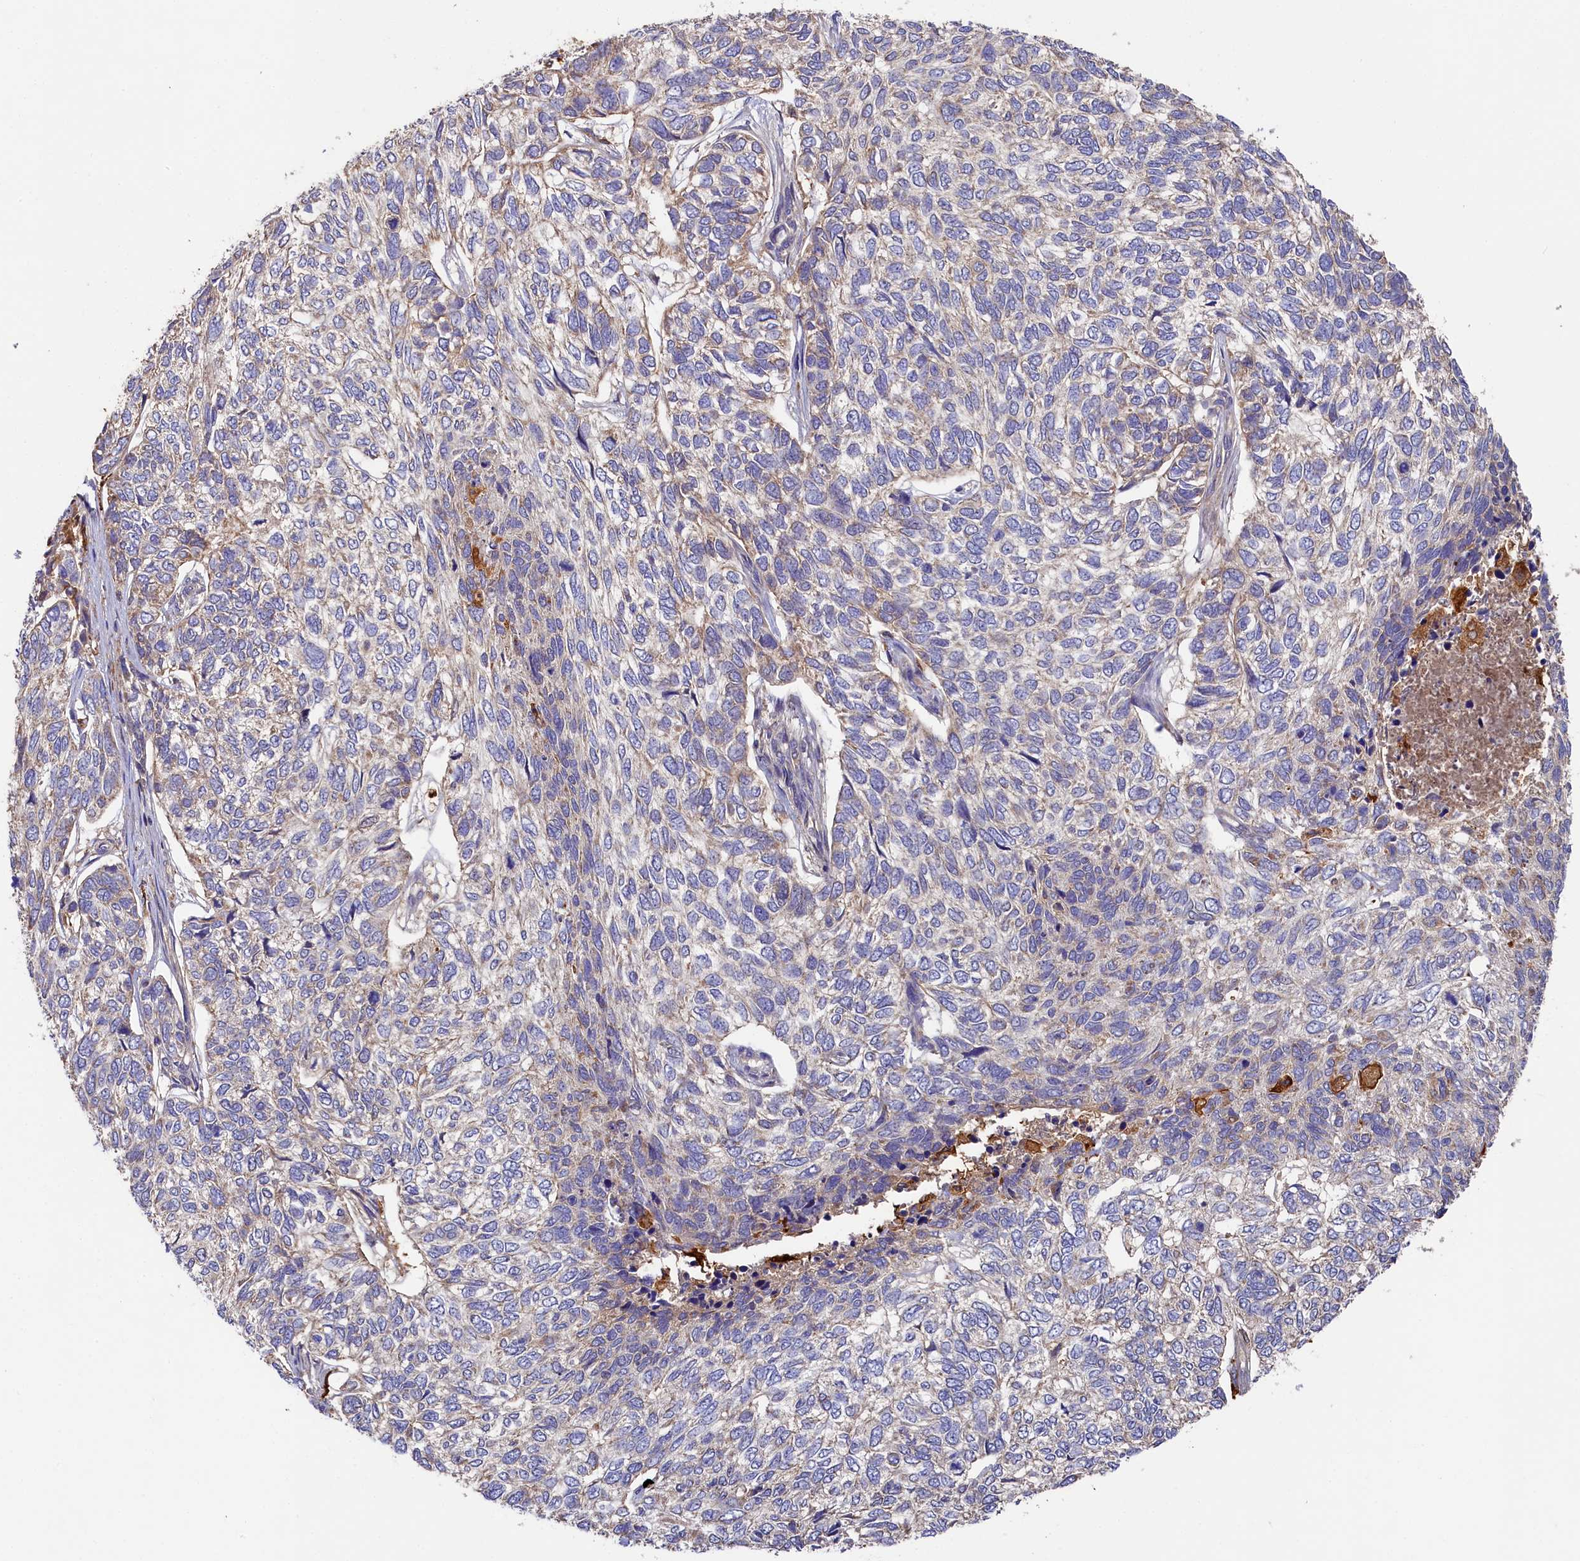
{"staining": {"intensity": "negative", "quantity": "none", "location": "none"}, "tissue": "skin cancer", "cell_type": "Tumor cells", "image_type": "cancer", "snomed": [{"axis": "morphology", "description": "Basal cell carcinoma"}, {"axis": "topography", "description": "Skin"}], "caption": "The immunohistochemistry (IHC) histopathology image has no significant staining in tumor cells of skin basal cell carcinoma tissue.", "gene": "SEC31B", "patient": {"sex": "female", "age": 65}}